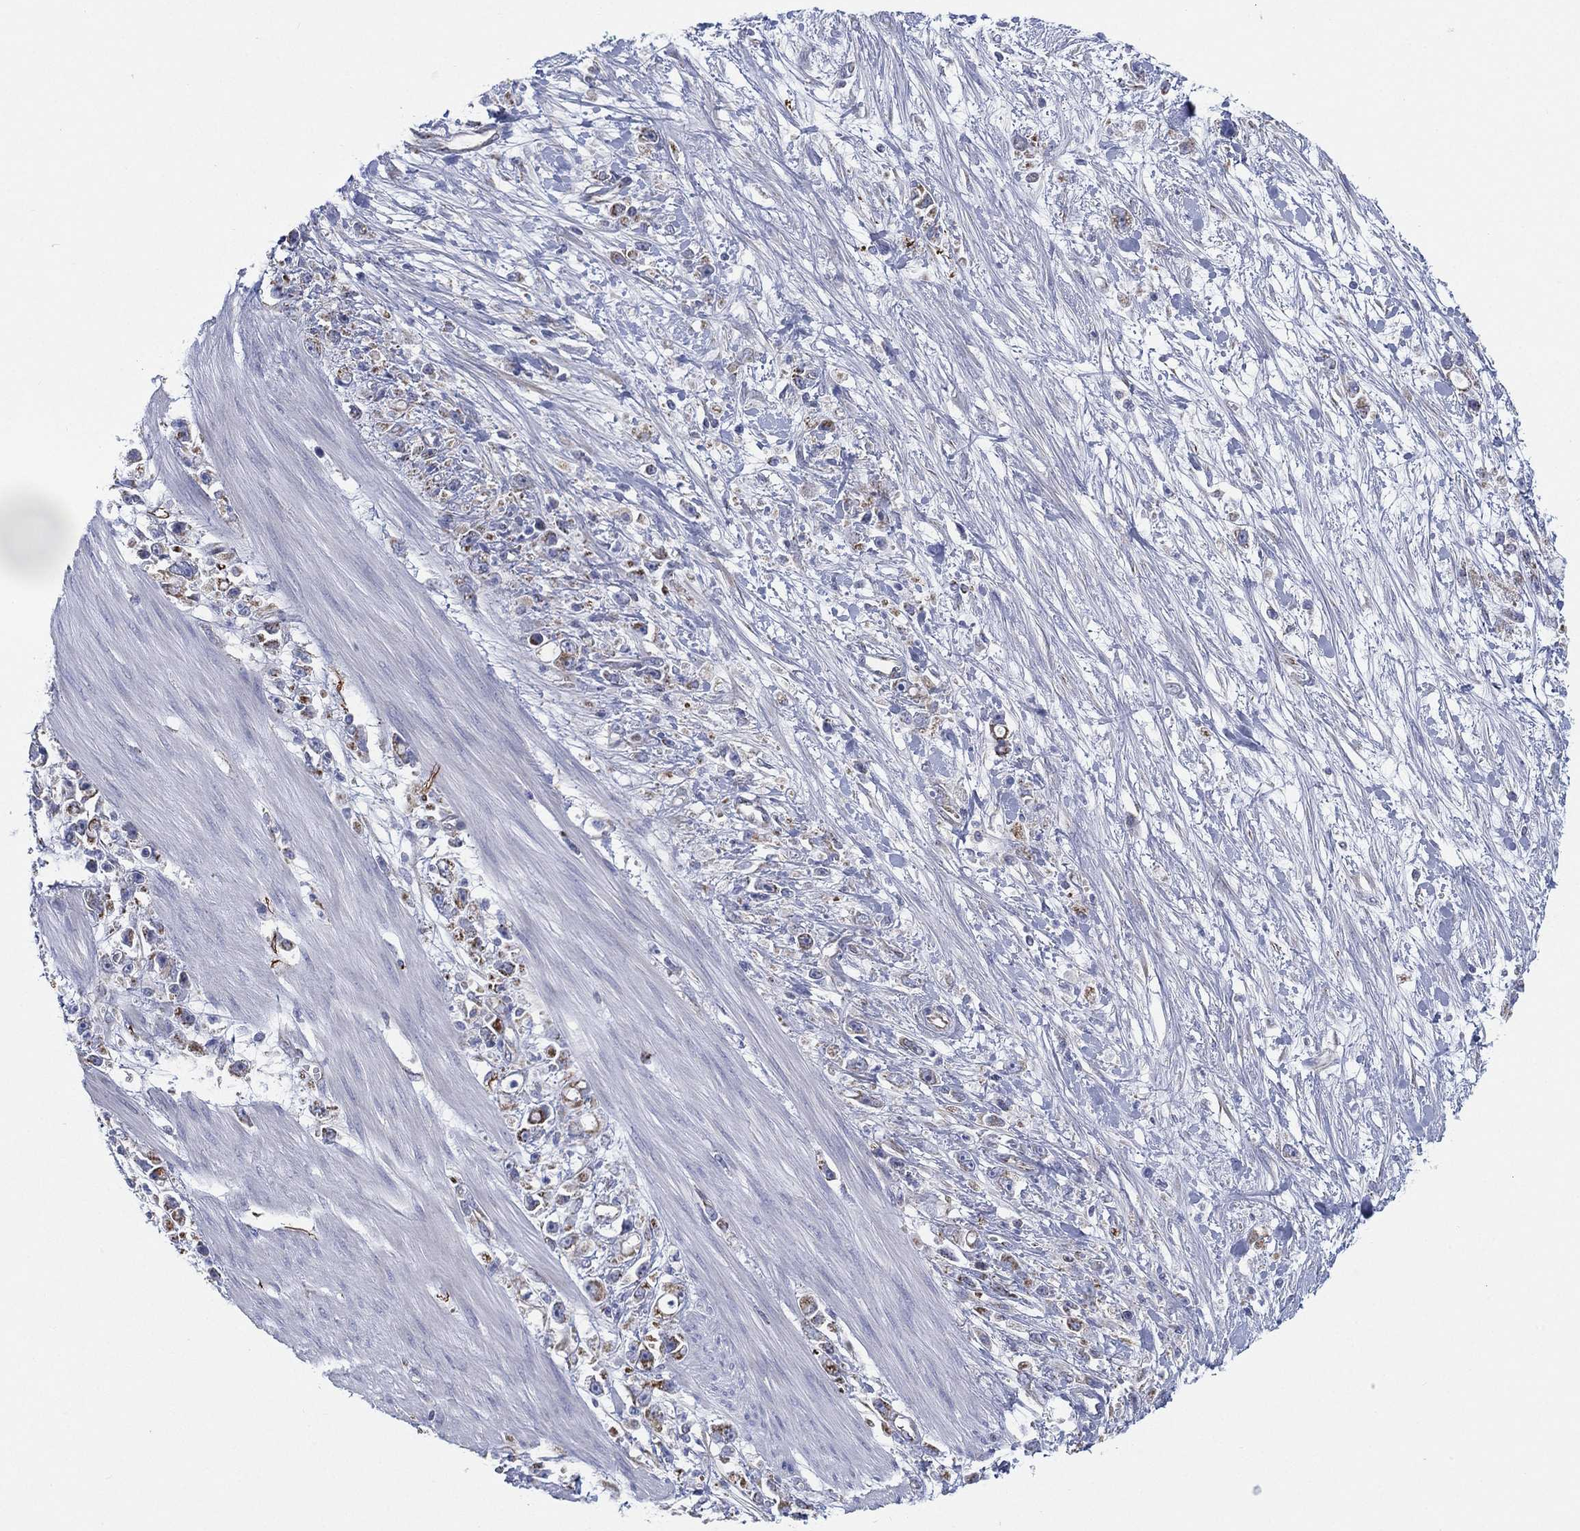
{"staining": {"intensity": "negative", "quantity": "none", "location": "none"}, "tissue": "stomach cancer", "cell_type": "Tumor cells", "image_type": "cancer", "snomed": [{"axis": "morphology", "description": "Adenocarcinoma, NOS"}, {"axis": "topography", "description": "Stomach"}], "caption": "The image exhibits no significant expression in tumor cells of adenocarcinoma (stomach).", "gene": "INA", "patient": {"sex": "female", "age": 59}}